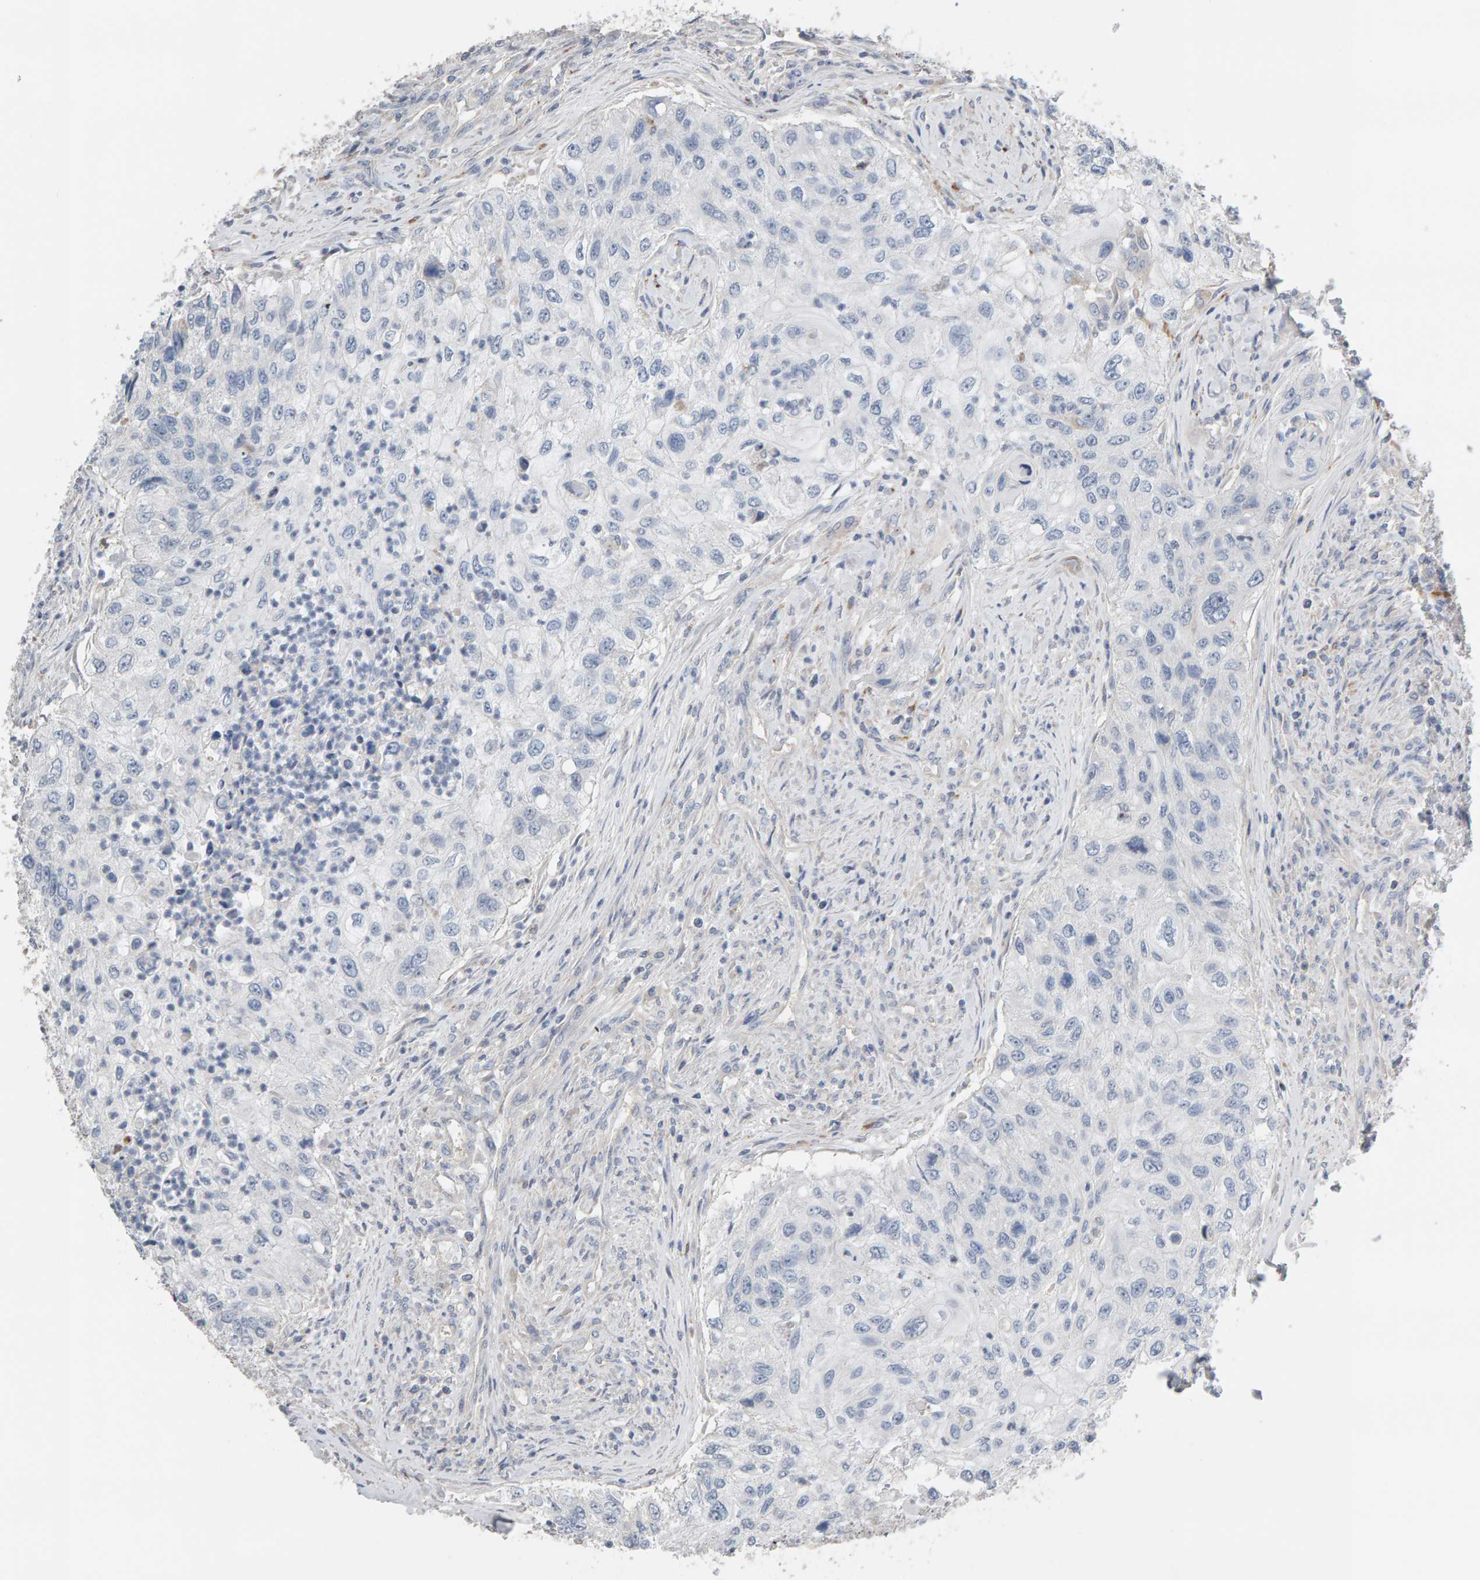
{"staining": {"intensity": "negative", "quantity": "none", "location": "none"}, "tissue": "urothelial cancer", "cell_type": "Tumor cells", "image_type": "cancer", "snomed": [{"axis": "morphology", "description": "Urothelial carcinoma, High grade"}, {"axis": "topography", "description": "Urinary bladder"}], "caption": "DAB (3,3'-diaminobenzidine) immunohistochemical staining of human high-grade urothelial carcinoma displays no significant staining in tumor cells. (DAB (3,3'-diaminobenzidine) immunohistochemistry with hematoxylin counter stain).", "gene": "IPPK", "patient": {"sex": "female", "age": 60}}